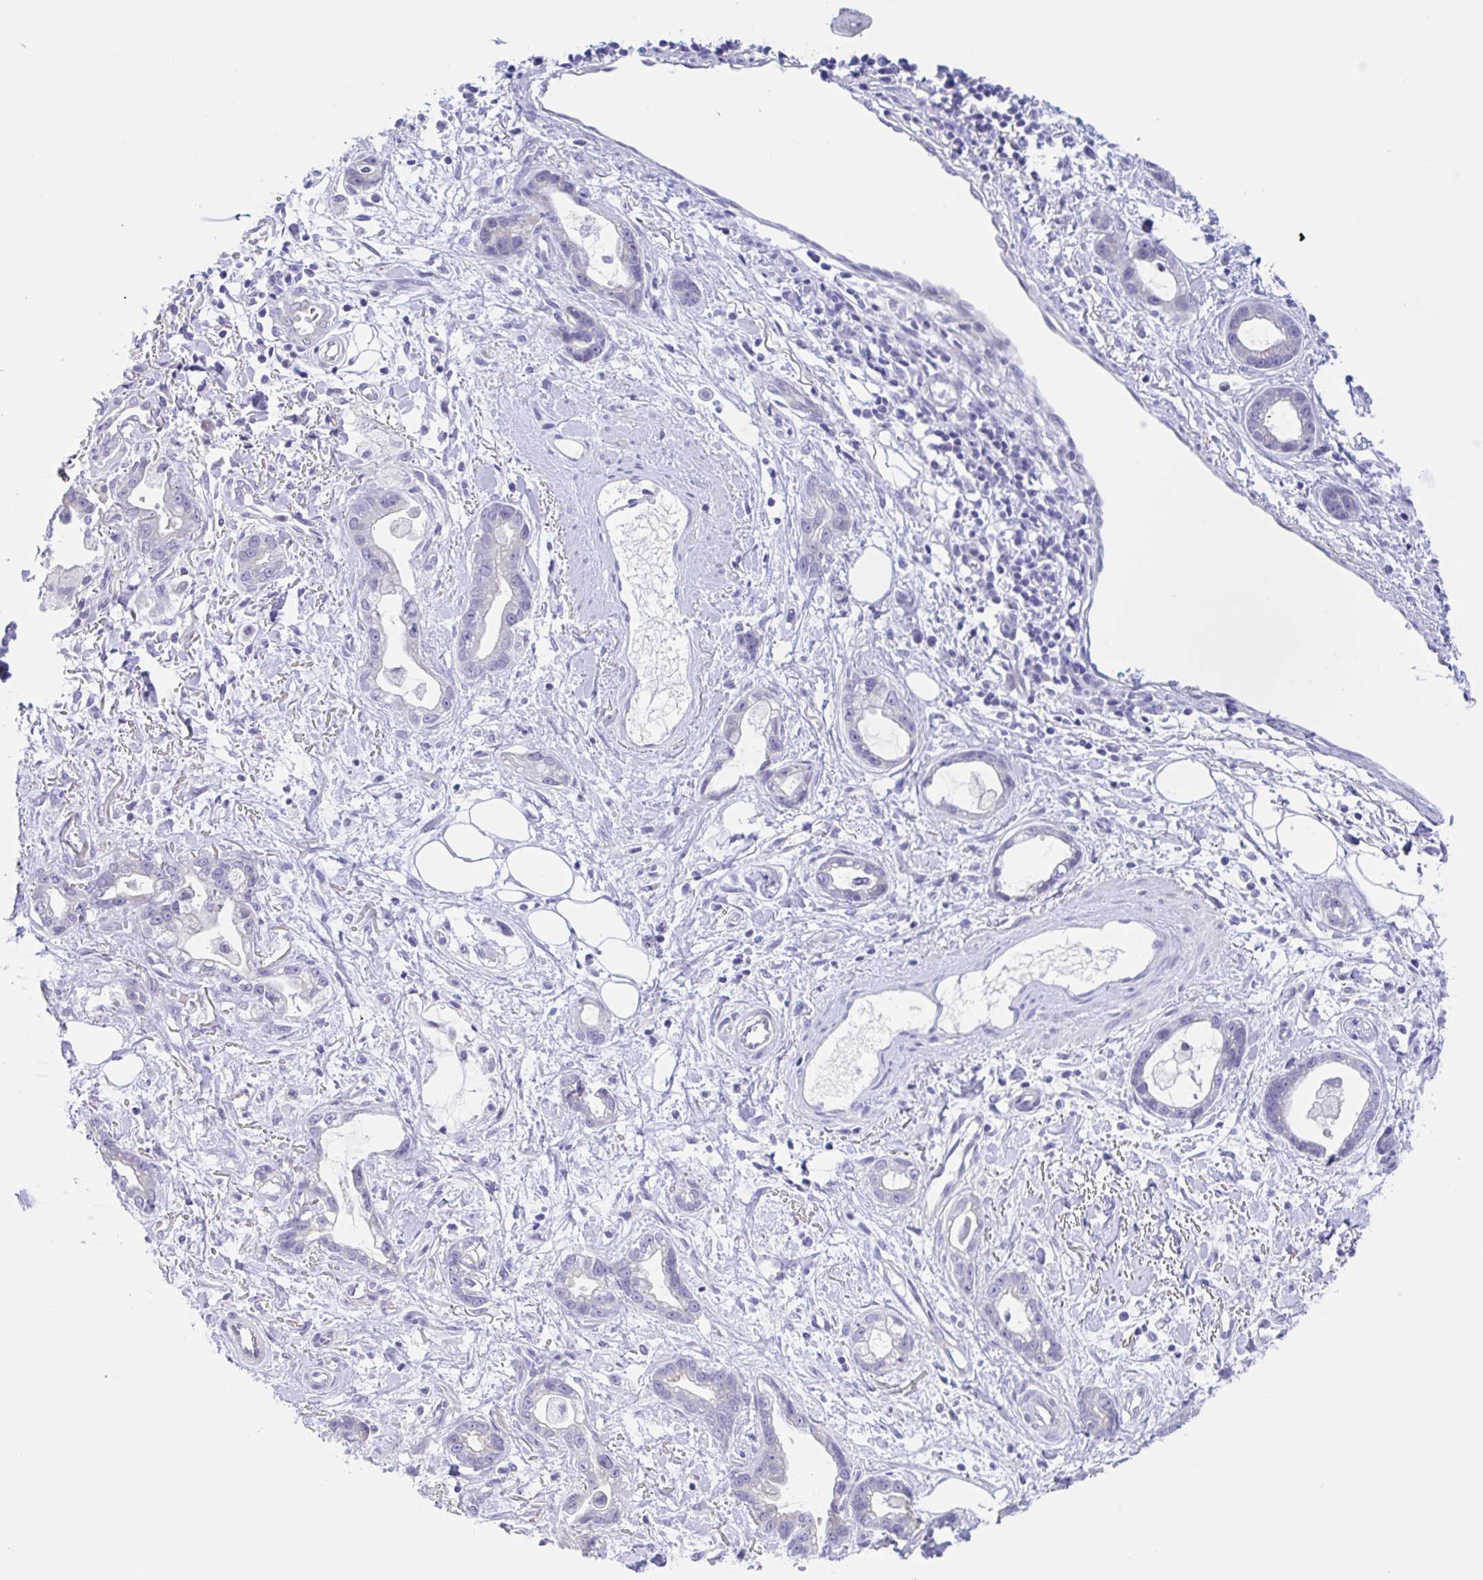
{"staining": {"intensity": "negative", "quantity": "none", "location": "none"}, "tissue": "stomach cancer", "cell_type": "Tumor cells", "image_type": "cancer", "snomed": [{"axis": "morphology", "description": "Adenocarcinoma, NOS"}, {"axis": "topography", "description": "Stomach"}], "caption": "Immunohistochemistry (IHC) histopathology image of stomach cancer (adenocarcinoma) stained for a protein (brown), which shows no staining in tumor cells. (DAB immunohistochemistry, high magnification).", "gene": "OR6N2", "patient": {"sex": "male", "age": 55}}